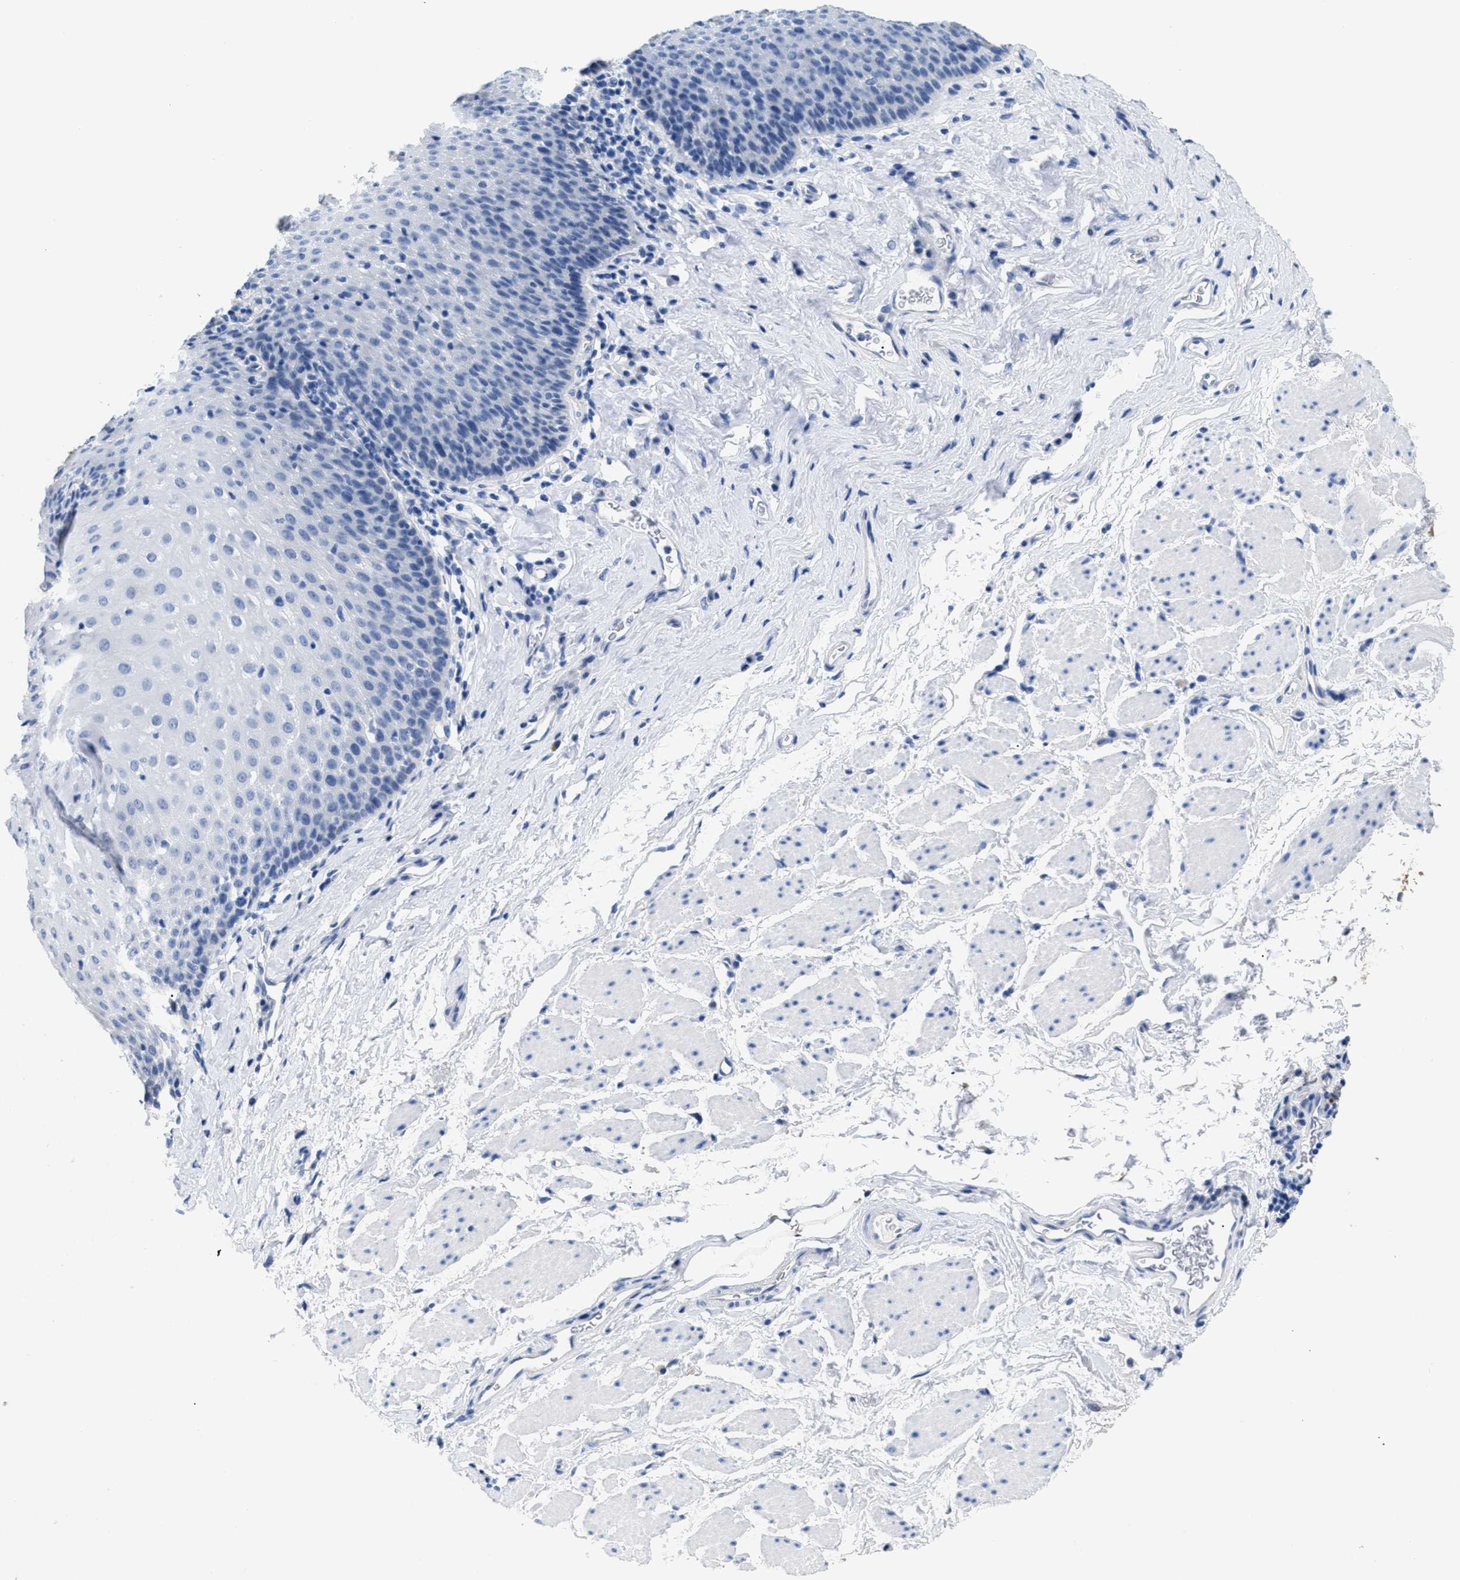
{"staining": {"intensity": "negative", "quantity": "none", "location": "none"}, "tissue": "esophagus", "cell_type": "Squamous epithelial cells", "image_type": "normal", "snomed": [{"axis": "morphology", "description": "Normal tissue, NOS"}, {"axis": "topography", "description": "Esophagus"}], "caption": "High power microscopy micrograph of an immunohistochemistry histopathology image of unremarkable esophagus, revealing no significant expression in squamous epithelial cells. Nuclei are stained in blue.", "gene": "APOBEC2", "patient": {"sex": "female", "age": 61}}